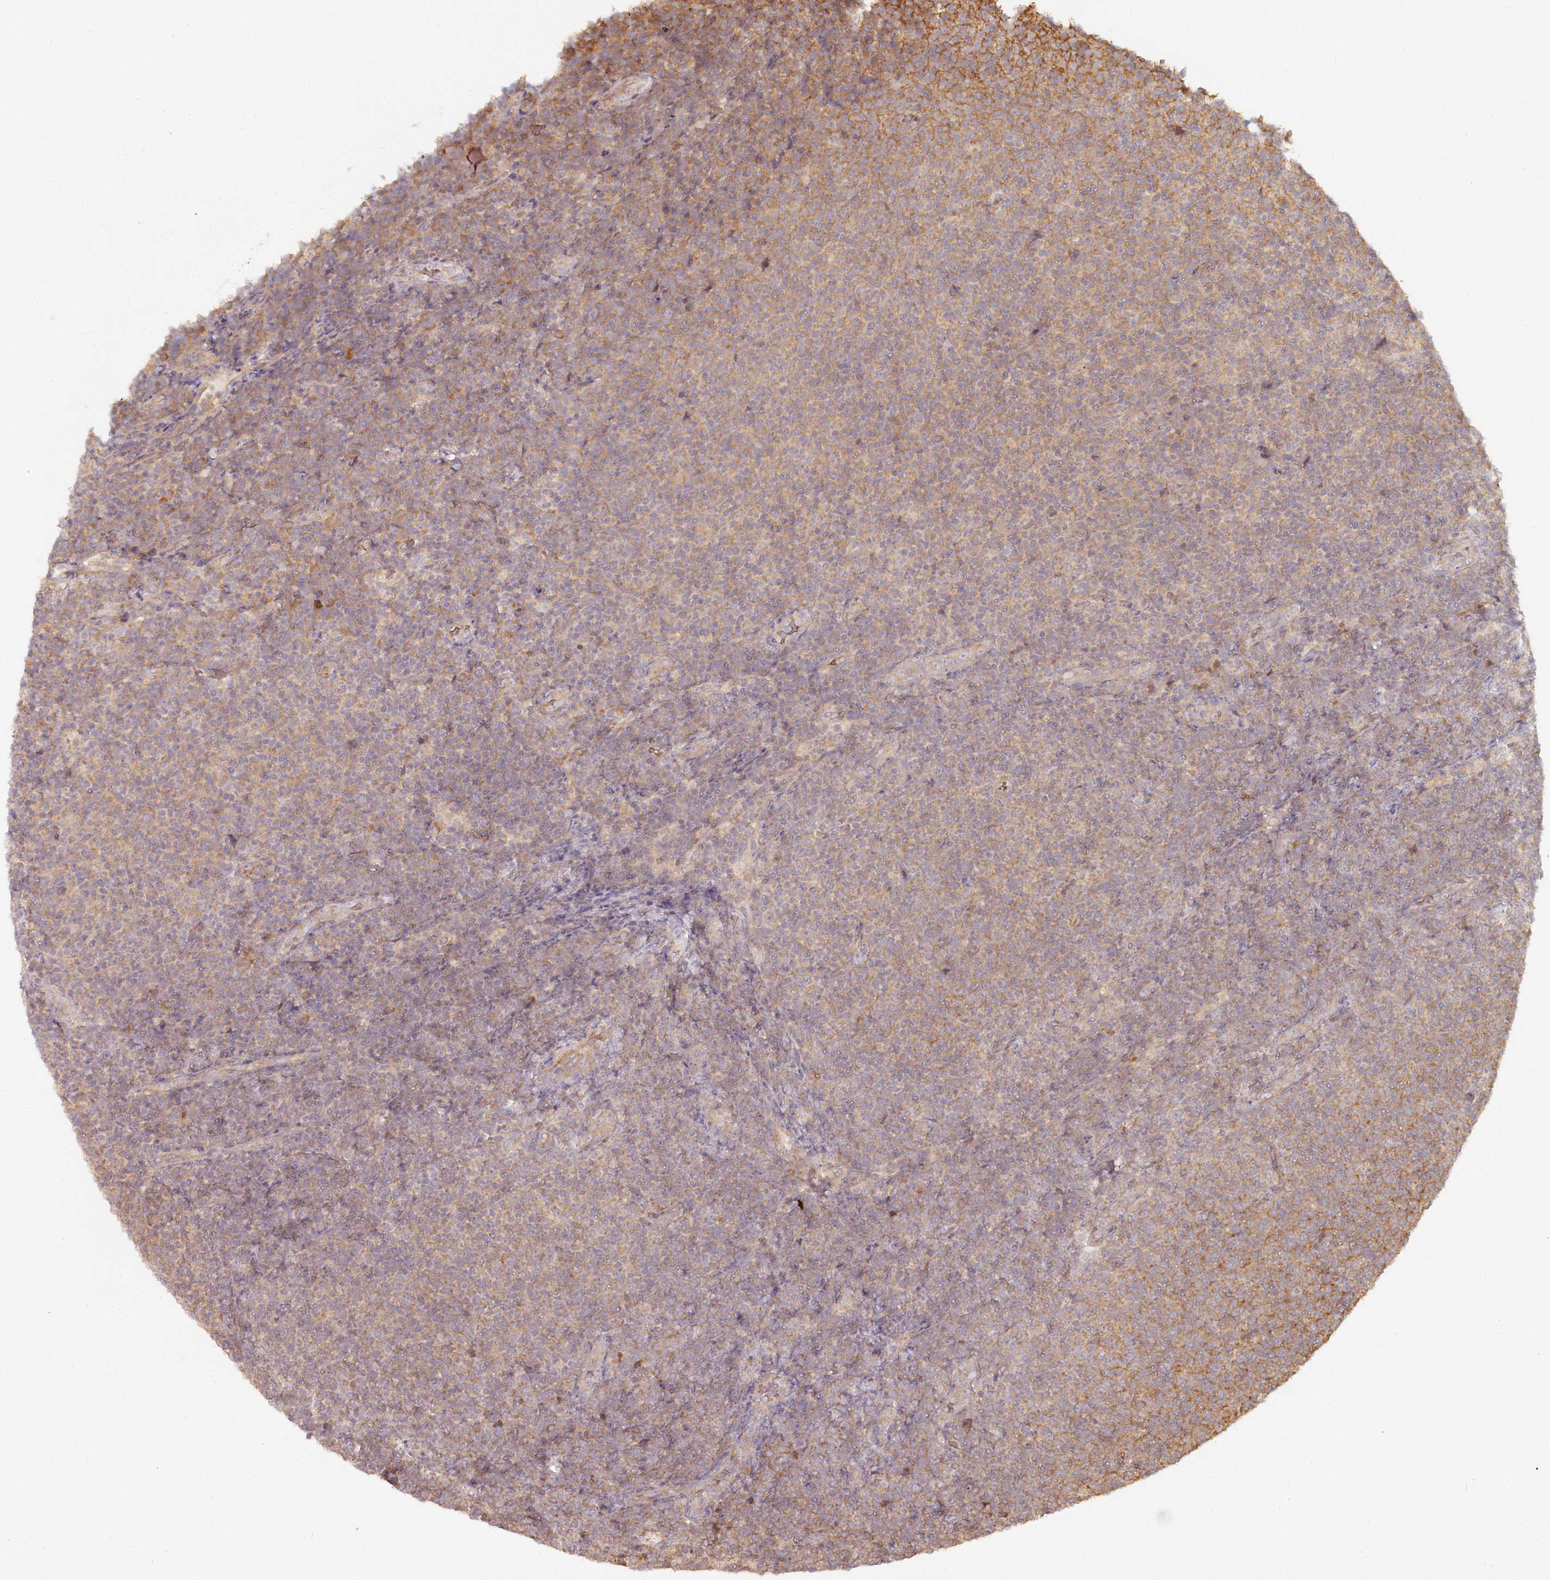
{"staining": {"intensity": "weak", "quantity": "25%-75%", "location": "cytoplasmic/membranous"}, "tissue": "lymphoma", "cell_type": "Tumor cells", "image_type": "cancer", "snomed": [{"axis": "morphology", "description": "Malignant lymphoma, non-Hodgkin's type, Low grade"}, {"axis": "topography", "description": "Lymph node"}], "caption": "The immunohistochemical stain shows weak cytoplasmic/membranous expression in tumor cells of malignant lymphoma, non-Hodgkin's type (low-grade) tissue.", "gene": "TMIE", "patient": {"sex": "male", "age": 66}}